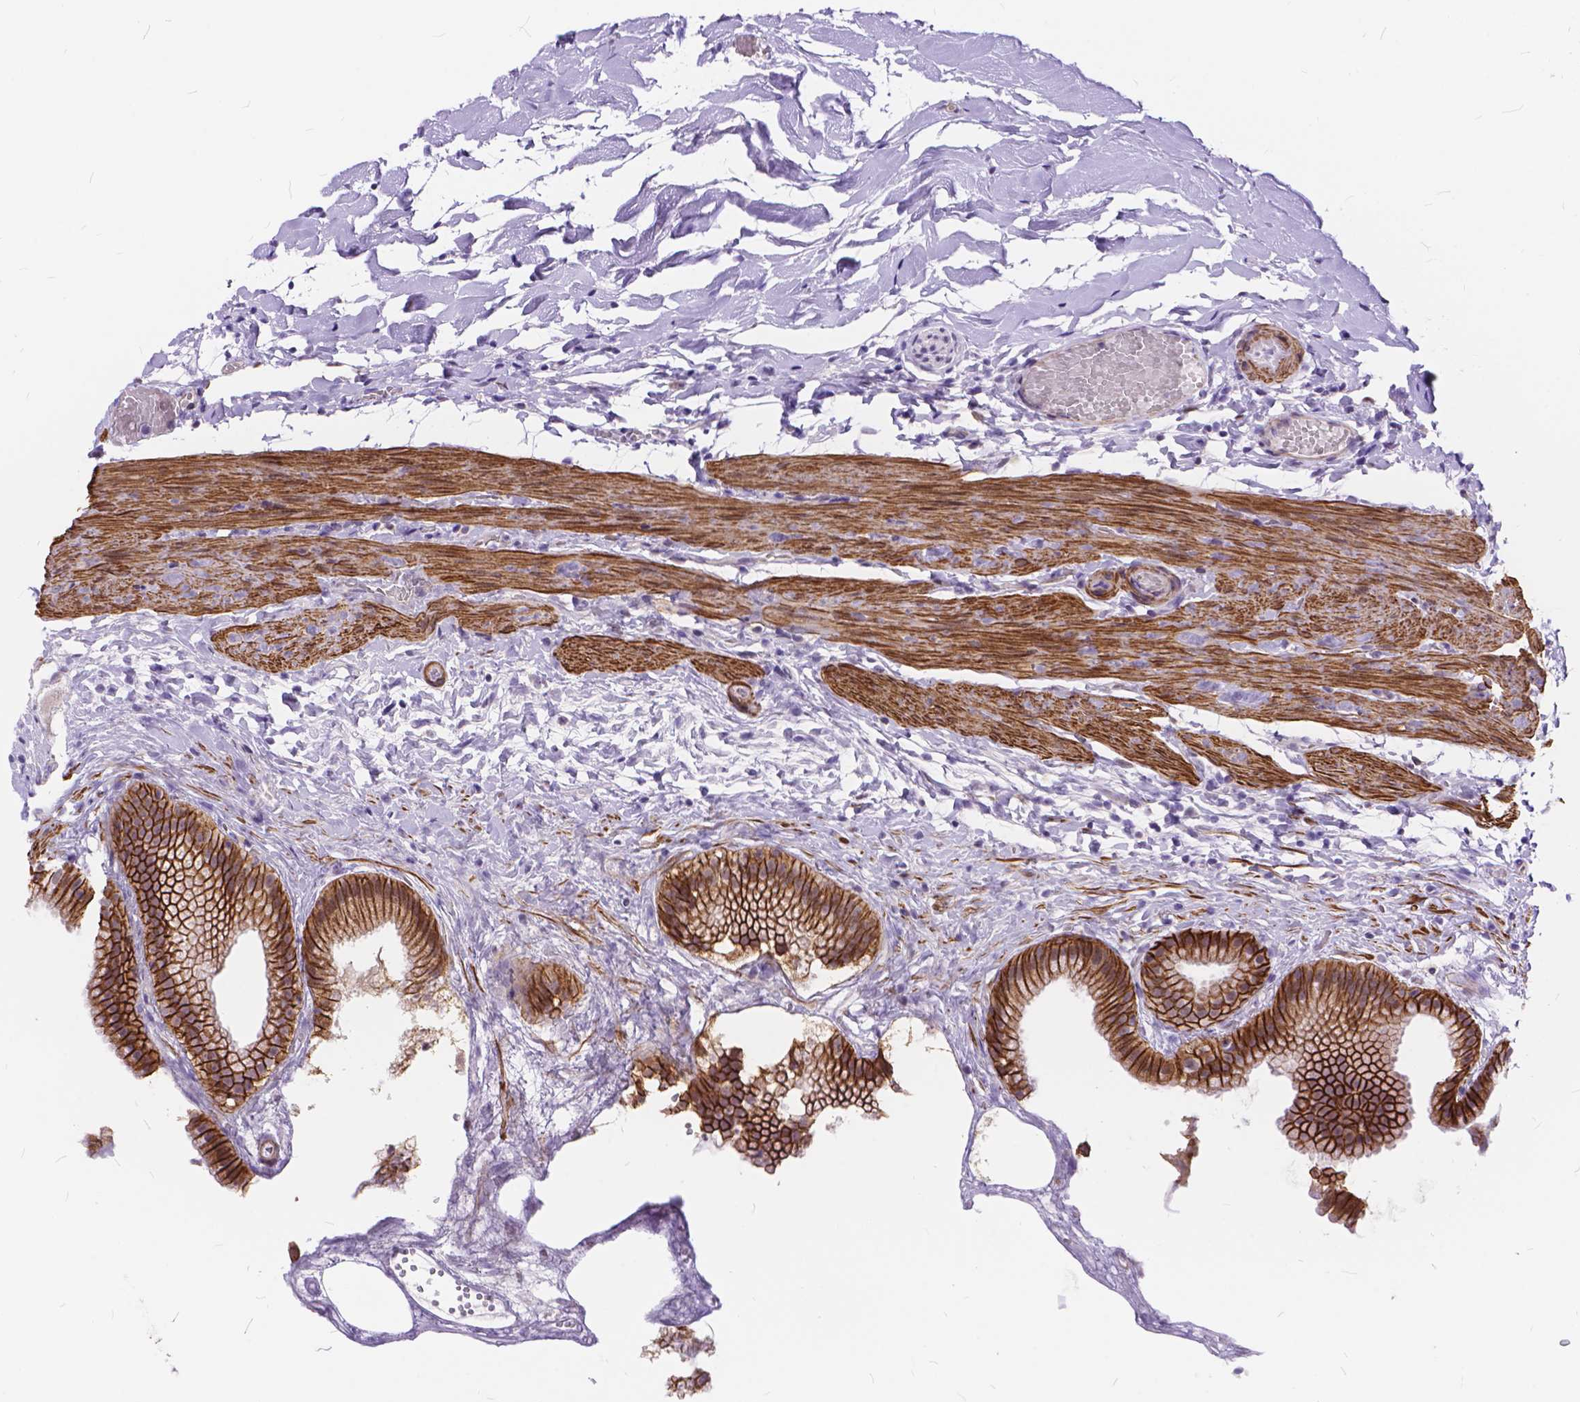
{"staining": {"intensity": "strong", "quantity": ">75%", "location": "cytoplasmic/membranous"}, "tissue": "gallbladder", "cell_type": "Glandular cells", "image_type": "normal", "snomed": [{"axis": "morphology", "description": "Normal tissue, NOS"}, {"axis": "topography", "description": "Gallbladder"}], "caption": "Brown immunohistochemical staining in benign gallbladder reveals strong cytoplasmic/membranous expression in approximately >75% of glandular cells.", "gene": "MAN2C1", "patient": {"sex": "female", "age": 63}}